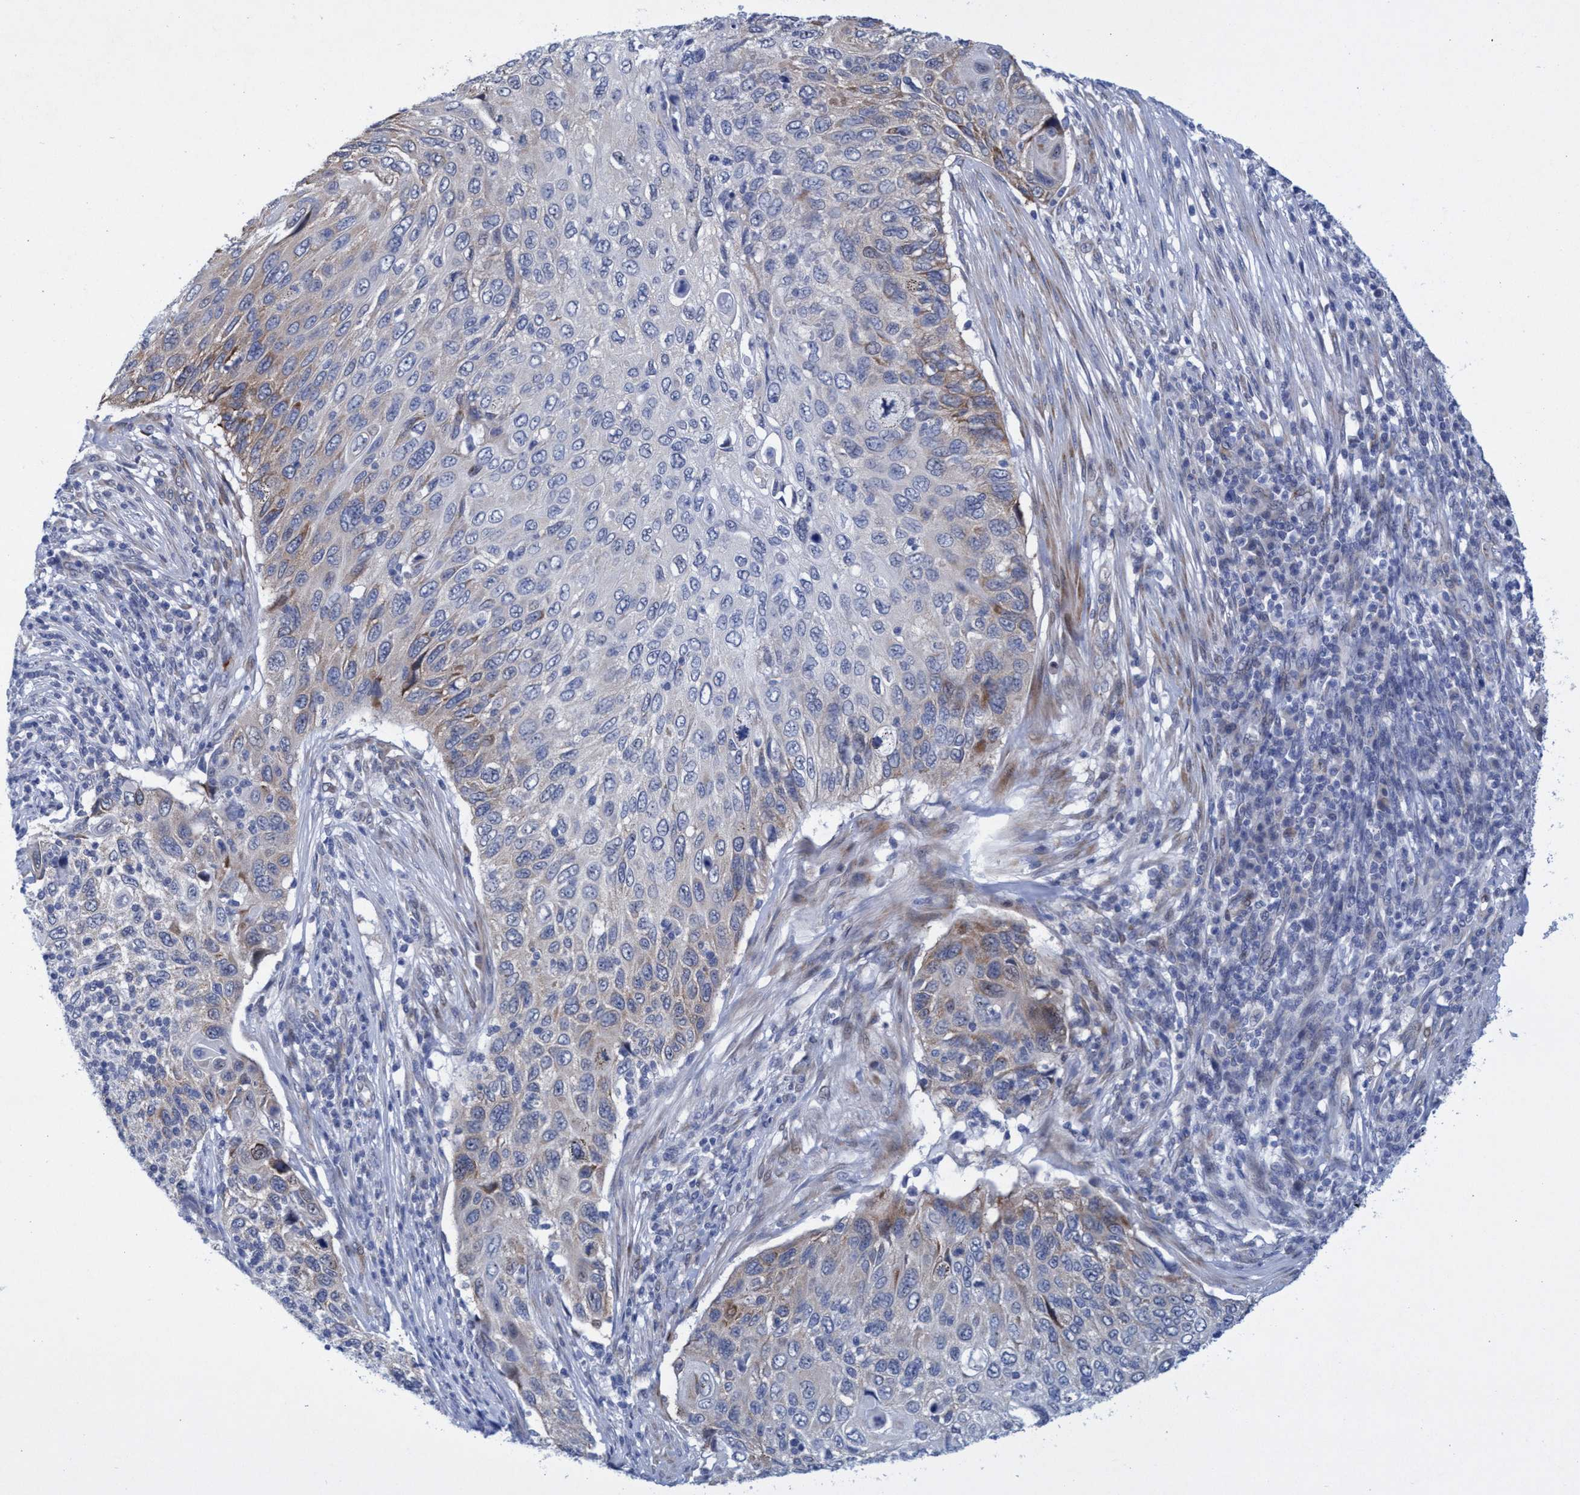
{"staining": {"intensity": "moderate", "quantity": "<25%", "location": "cytoplasmic/membranous"}, "tissue": "cervical cancer", "cell_type": "Tumor cells", "image_type": "cancer", "snomed": [{"axis": "morphology", "description": "Squamous cell carcinoma, NOS"}, {"axis": "topography", "description": "Cervix"}], "caption": "Cervical squamous cell carcinoma tissue shows moderate cytoplasmic/membranous positivity in about <25% of tumor cells", "gene": "R3HCC1", "patient": {"sex": "female", "age": 70}}